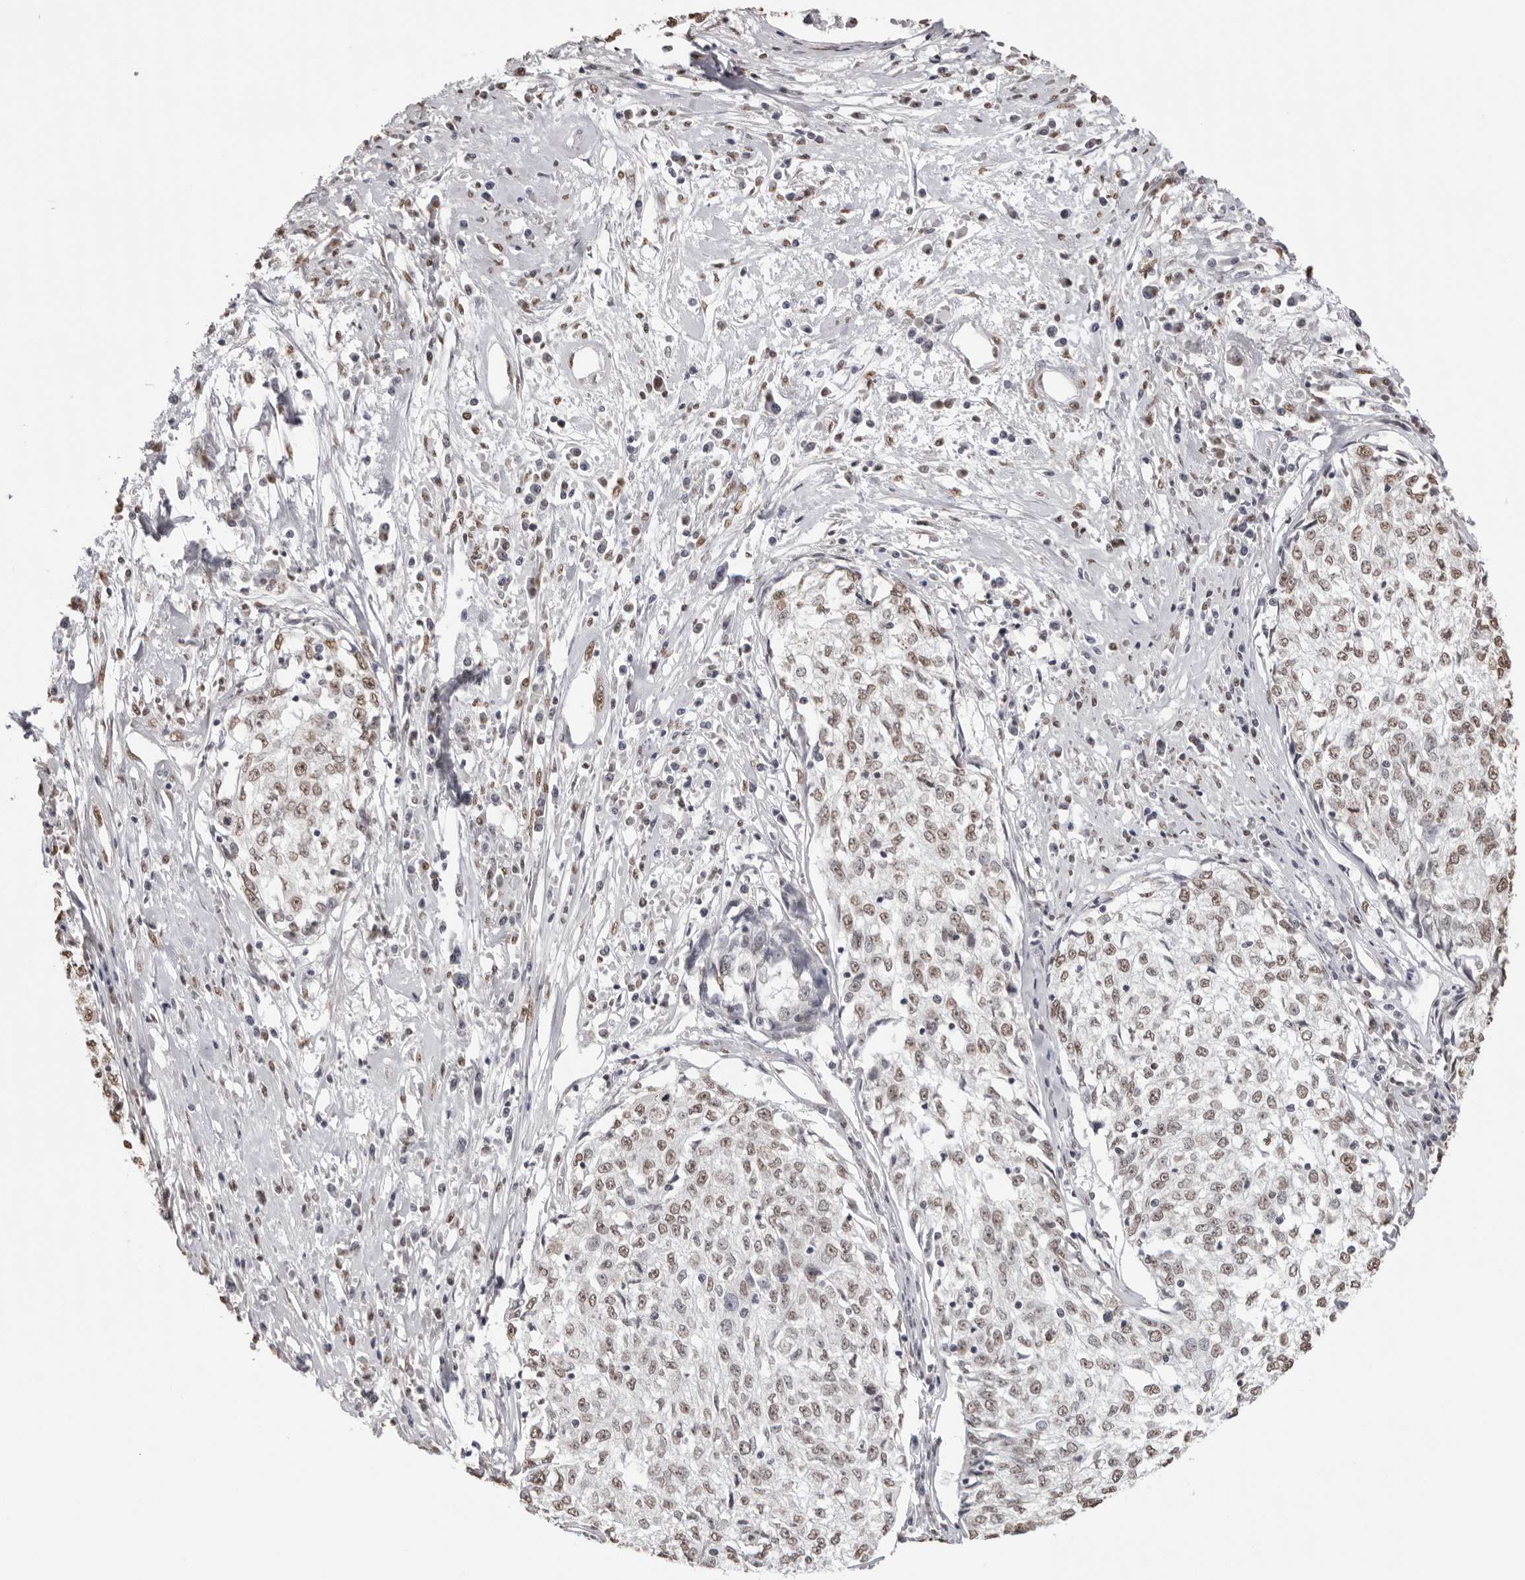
{"staining": {"intensity": "weak", "quantity": ">75%", "location": "nuclear"}, "tissue": "cervical cancer", "cell_type": "Tumor cells", "image_type": "cancer", "snomed": [{"axis": "morphology", "description": "Squamous cell carcinoma, NOS"}, {"axis": "topography", "description": "Cervix"}], "caption": "A low amount of weak nuclear expression is appreciated in approximately >75% of tumor cells in cervical cancer tissue.", "gene": "OLIG3", "patient": {"sex": "female", "age": 57}}